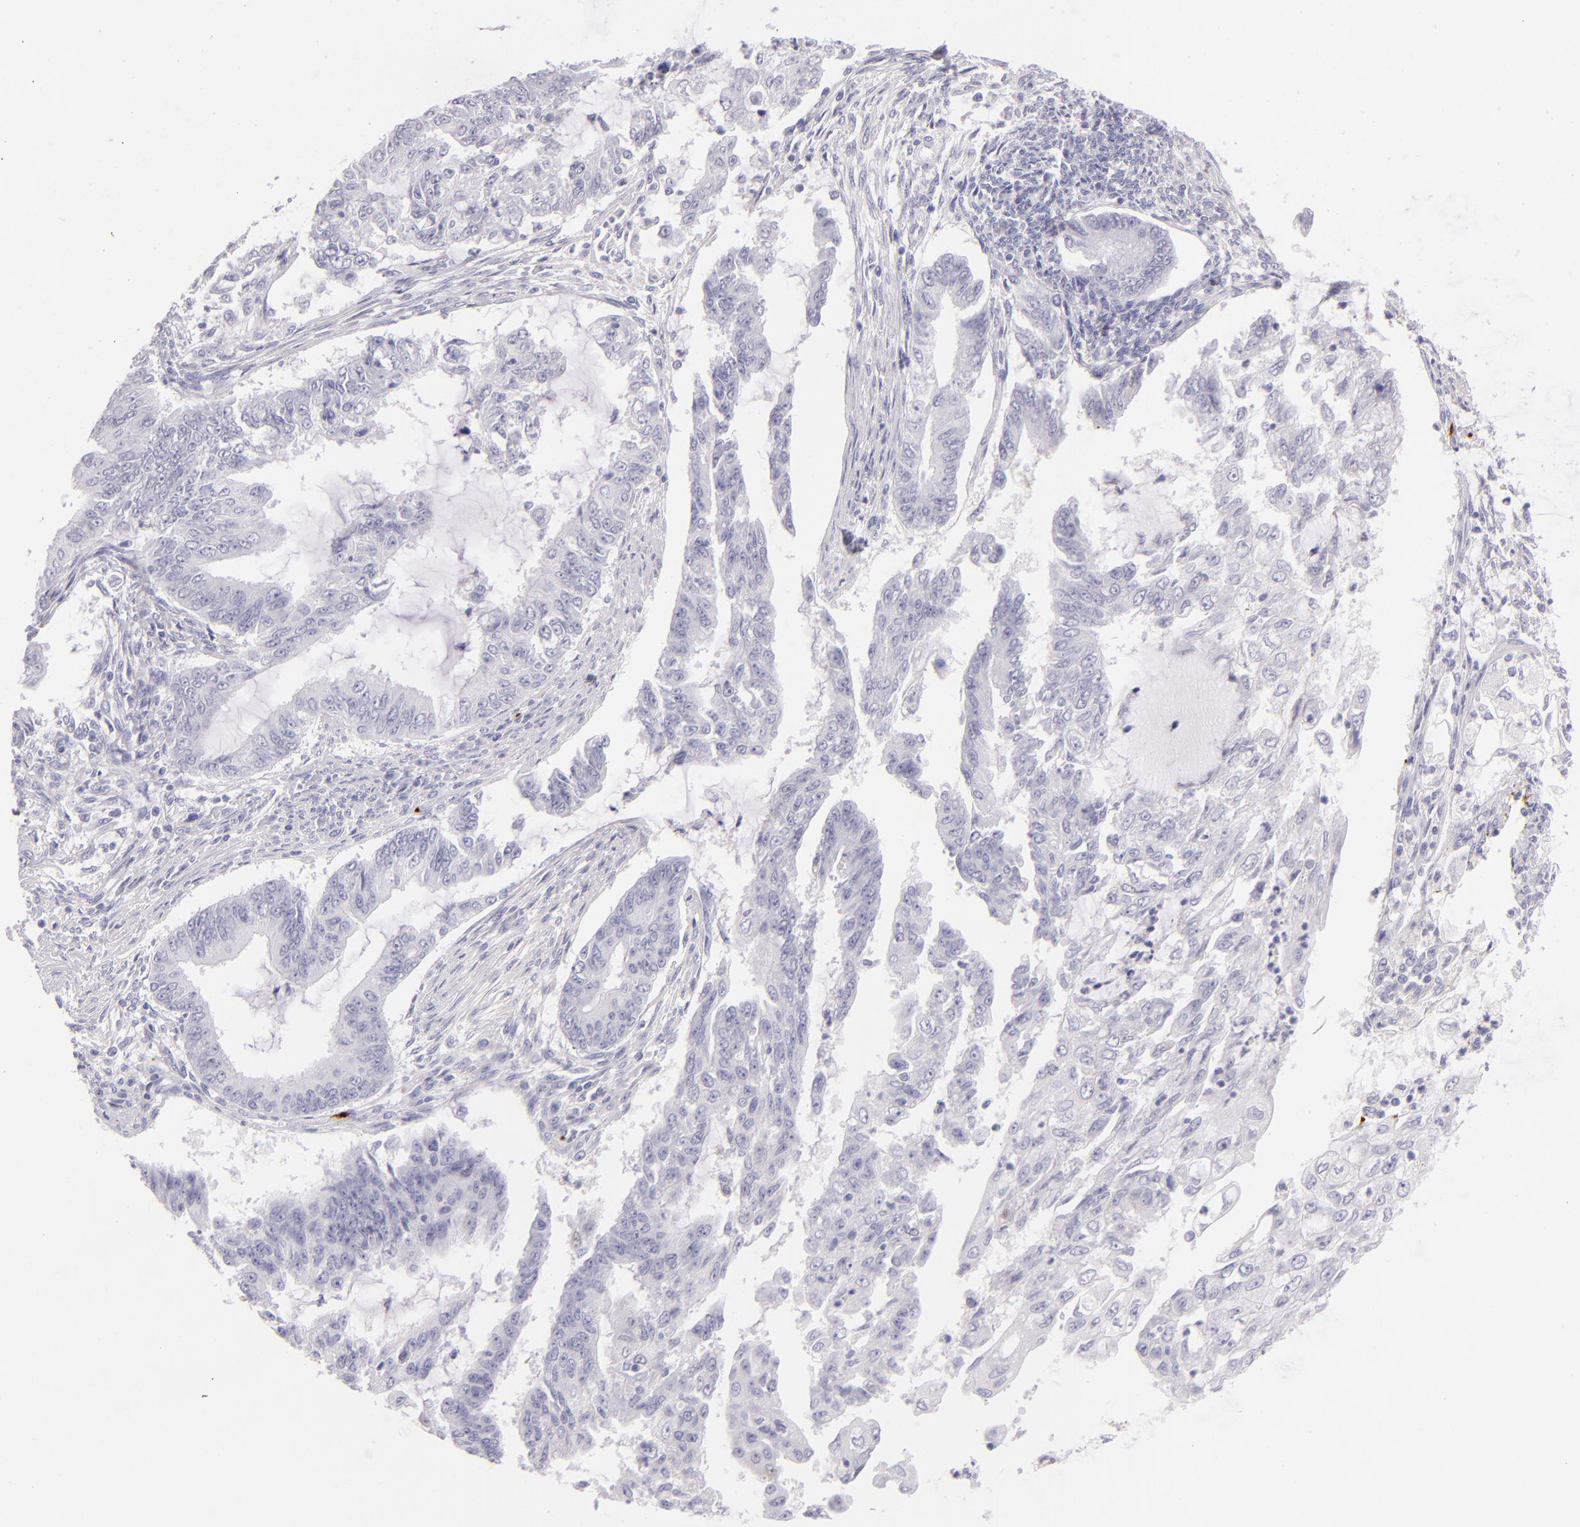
{"staining": {"intensity": "negative", "quantity": "none", "location": "none"}, "tissue": "endometrial cancer", "cell_type": "Tumor cells", "image_type": "cancer", "snomed": [{"axis": "morphology", "description": "Adenocarcinoma, NOS"}, {"axis": "topography", "description": "Endometrium"}], "caption": "The image reveals no staining of tumor cells in endometrial cancer (adenocarcinoma). (Stains: DAB immunohistochemistry (IHC) with hematoxylin counter stain, Microscopy: brightfield microscopy at high magnification).", "gene": "GP1BA", "patient": {"sex": "female", "age": 75}}